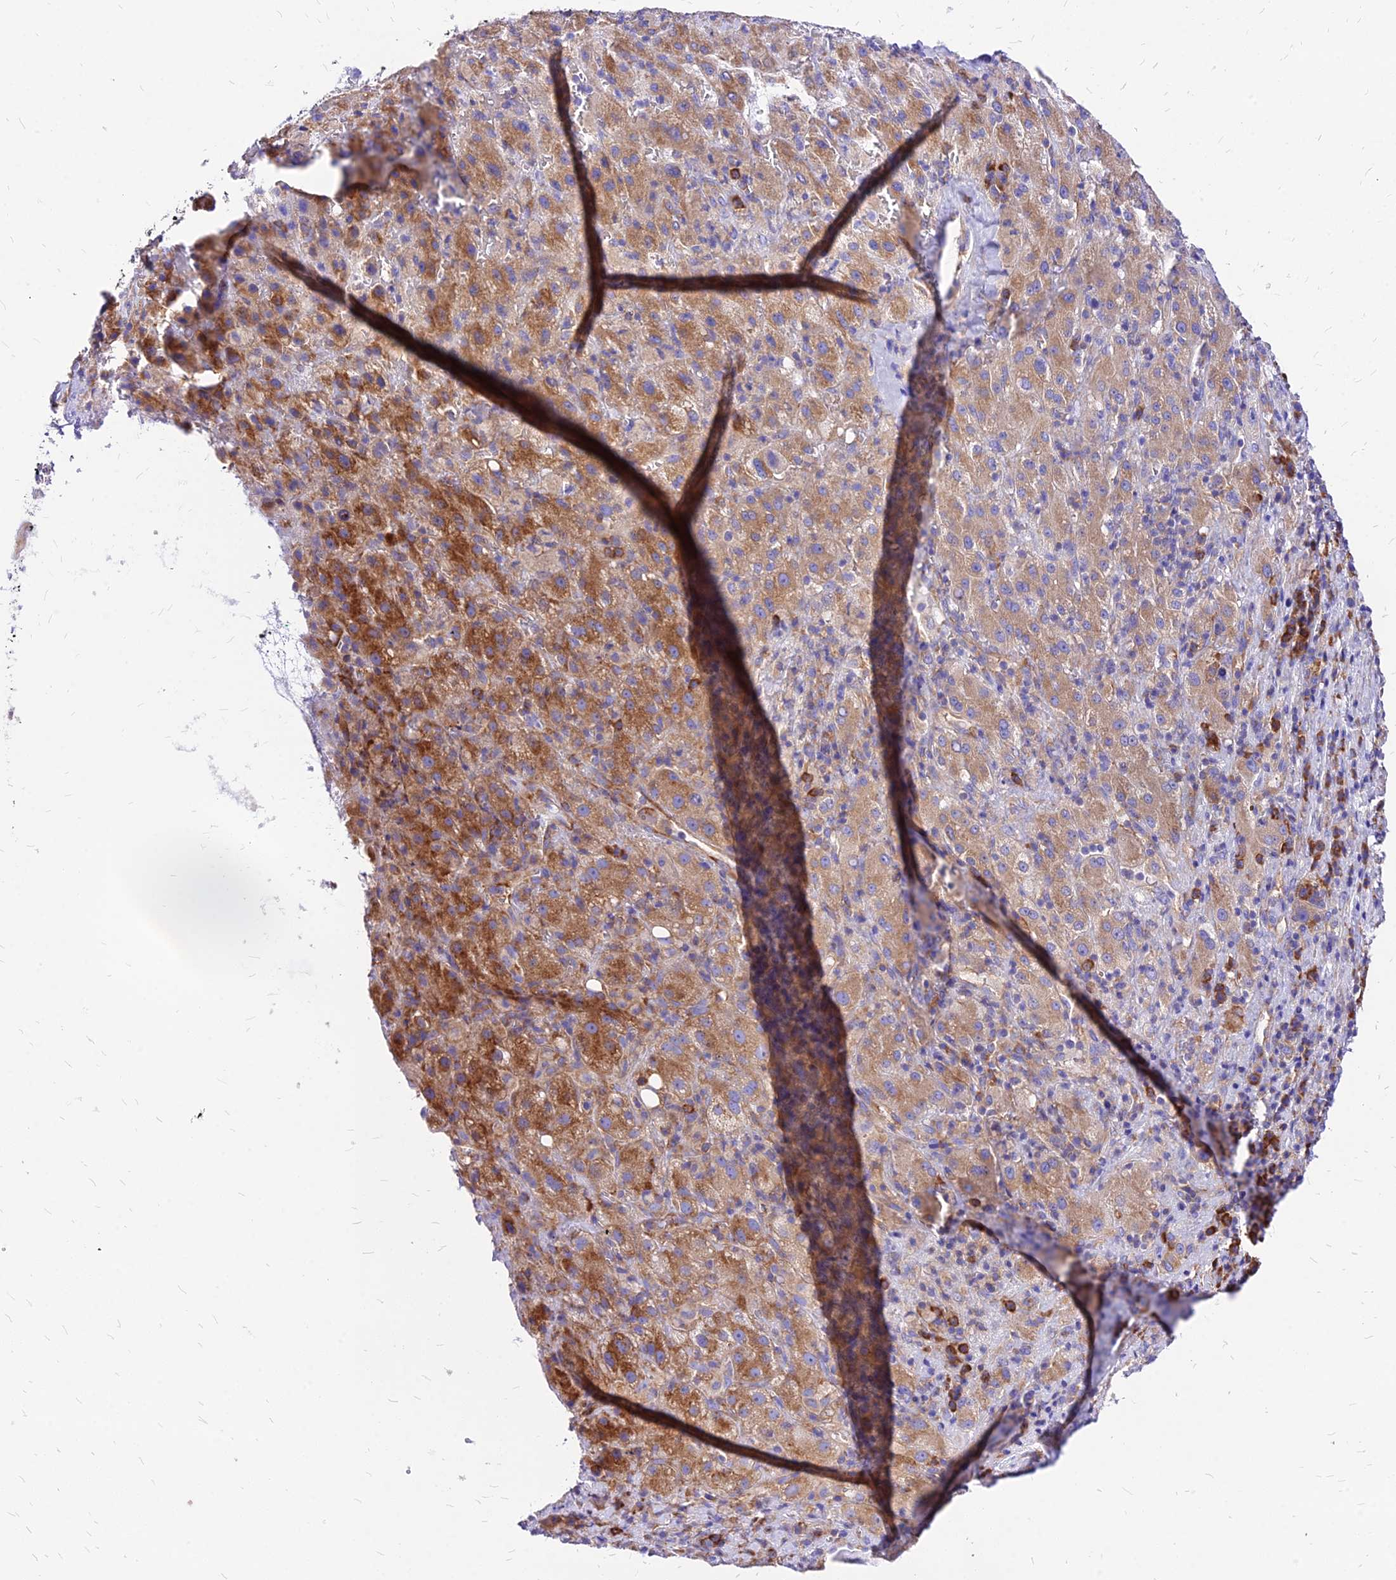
{"staining": {"intensity": "moderate", "quantity": ">75%", "location": "cytoplasmic/membranous"}, "tissue": "liver cancer", "cell_type": "Tumor cells", "image_type": "cancer", "snomed": [{"axis": "morphology", "description": "Carcinoma, Hepatocellular, NOS"}, {"axis": "topography", "description": "Liver"}], "caption": "The photomicrograph exhibits a brown stain indicating the presence of a protein in the cytoplasmic/membranous of tumor cells in liver hepatocellular carcinoma.", "gene": "RPL19", "patient": {"sex": "female", "age": 58}}